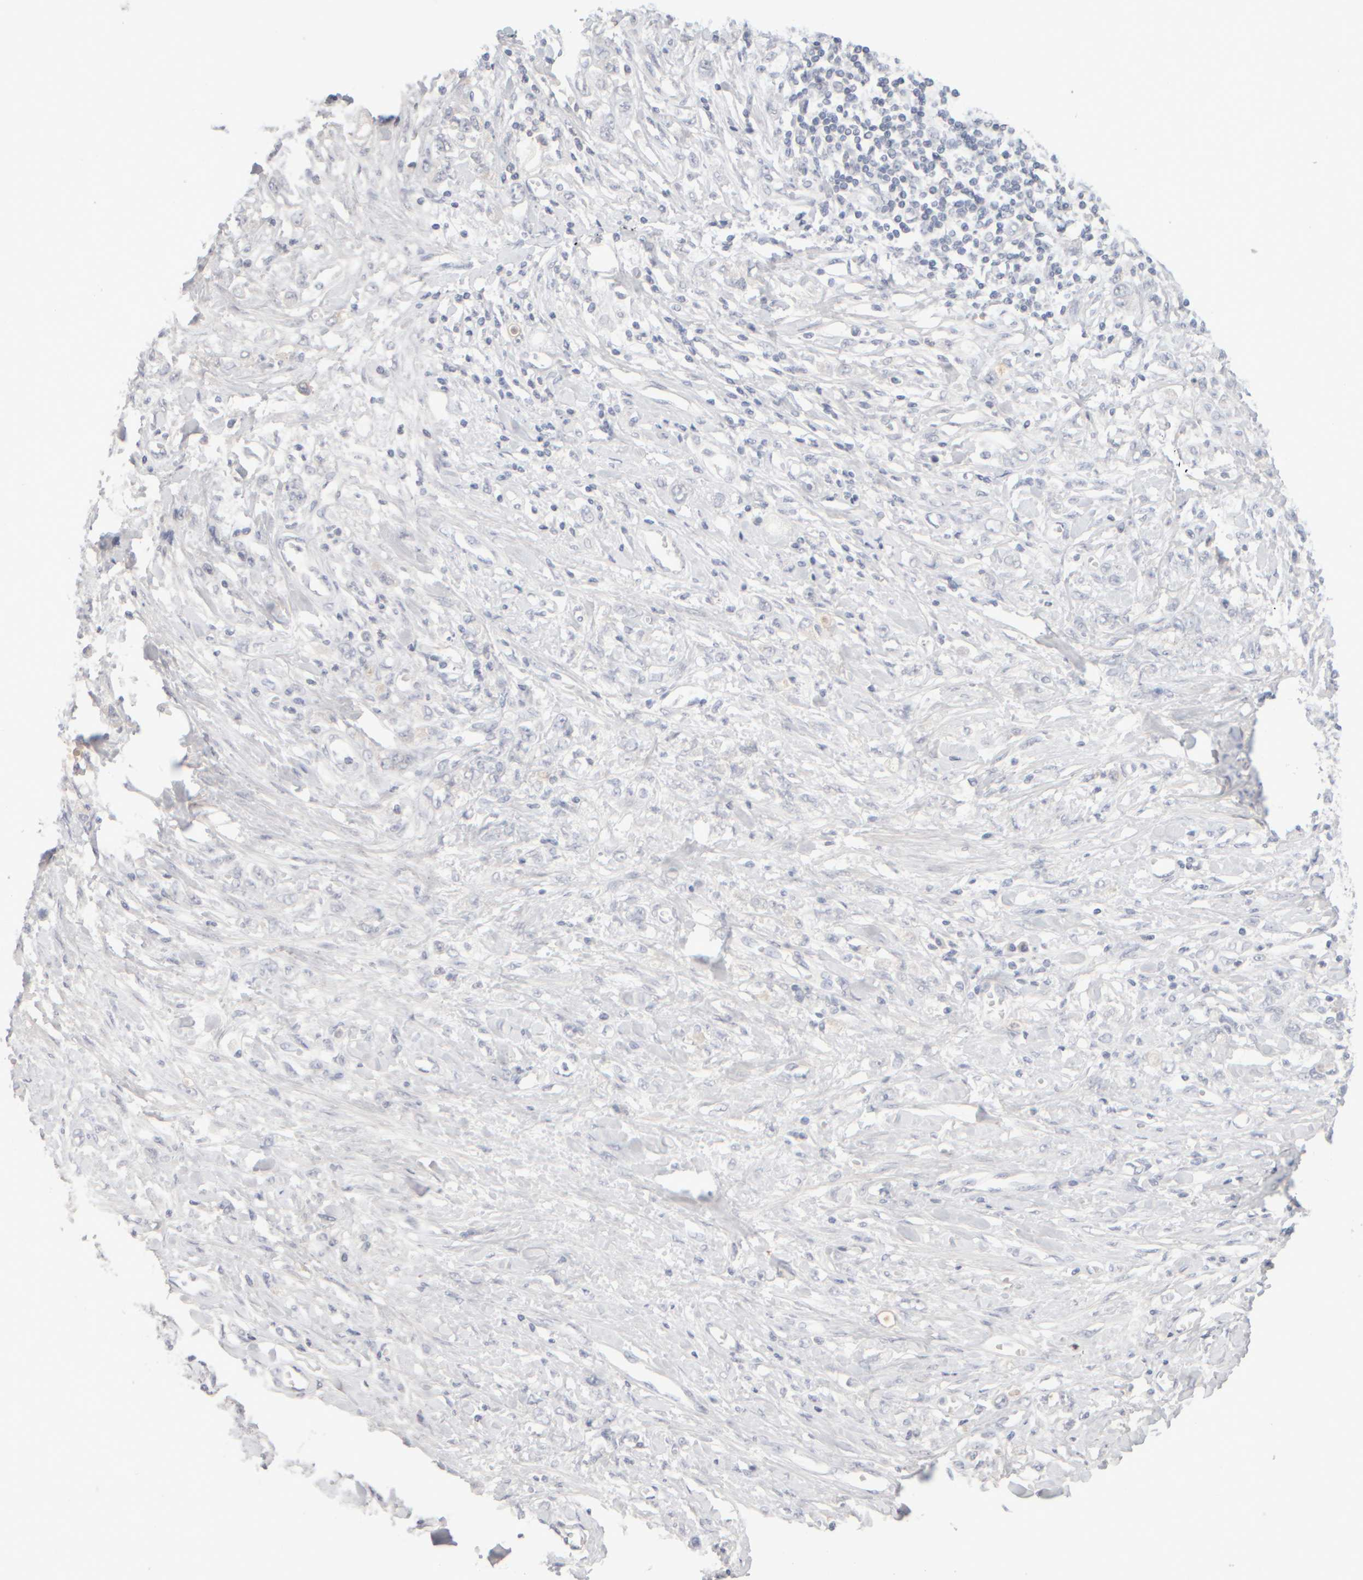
{"staining": {"intensity": "negative", "quantity": "none", "location": "none"}, "tissue": "stomach cancer", "cell_type": "Tumor cells", "image_type": "cancer", "snomed": [{"axis": "morphology", "description": "Adenocarcinoma, NOS"}, {"axis": "topography", "description": "Stomach"}], "caption": "The micrograph demonstrates no staining of tumor cells in stomach adenocarcinoma. (DAB immunohistochemistry (IHC), high magnification).", "gene": "ZNF112", "patient": {"sex": "female", "age": 76}}